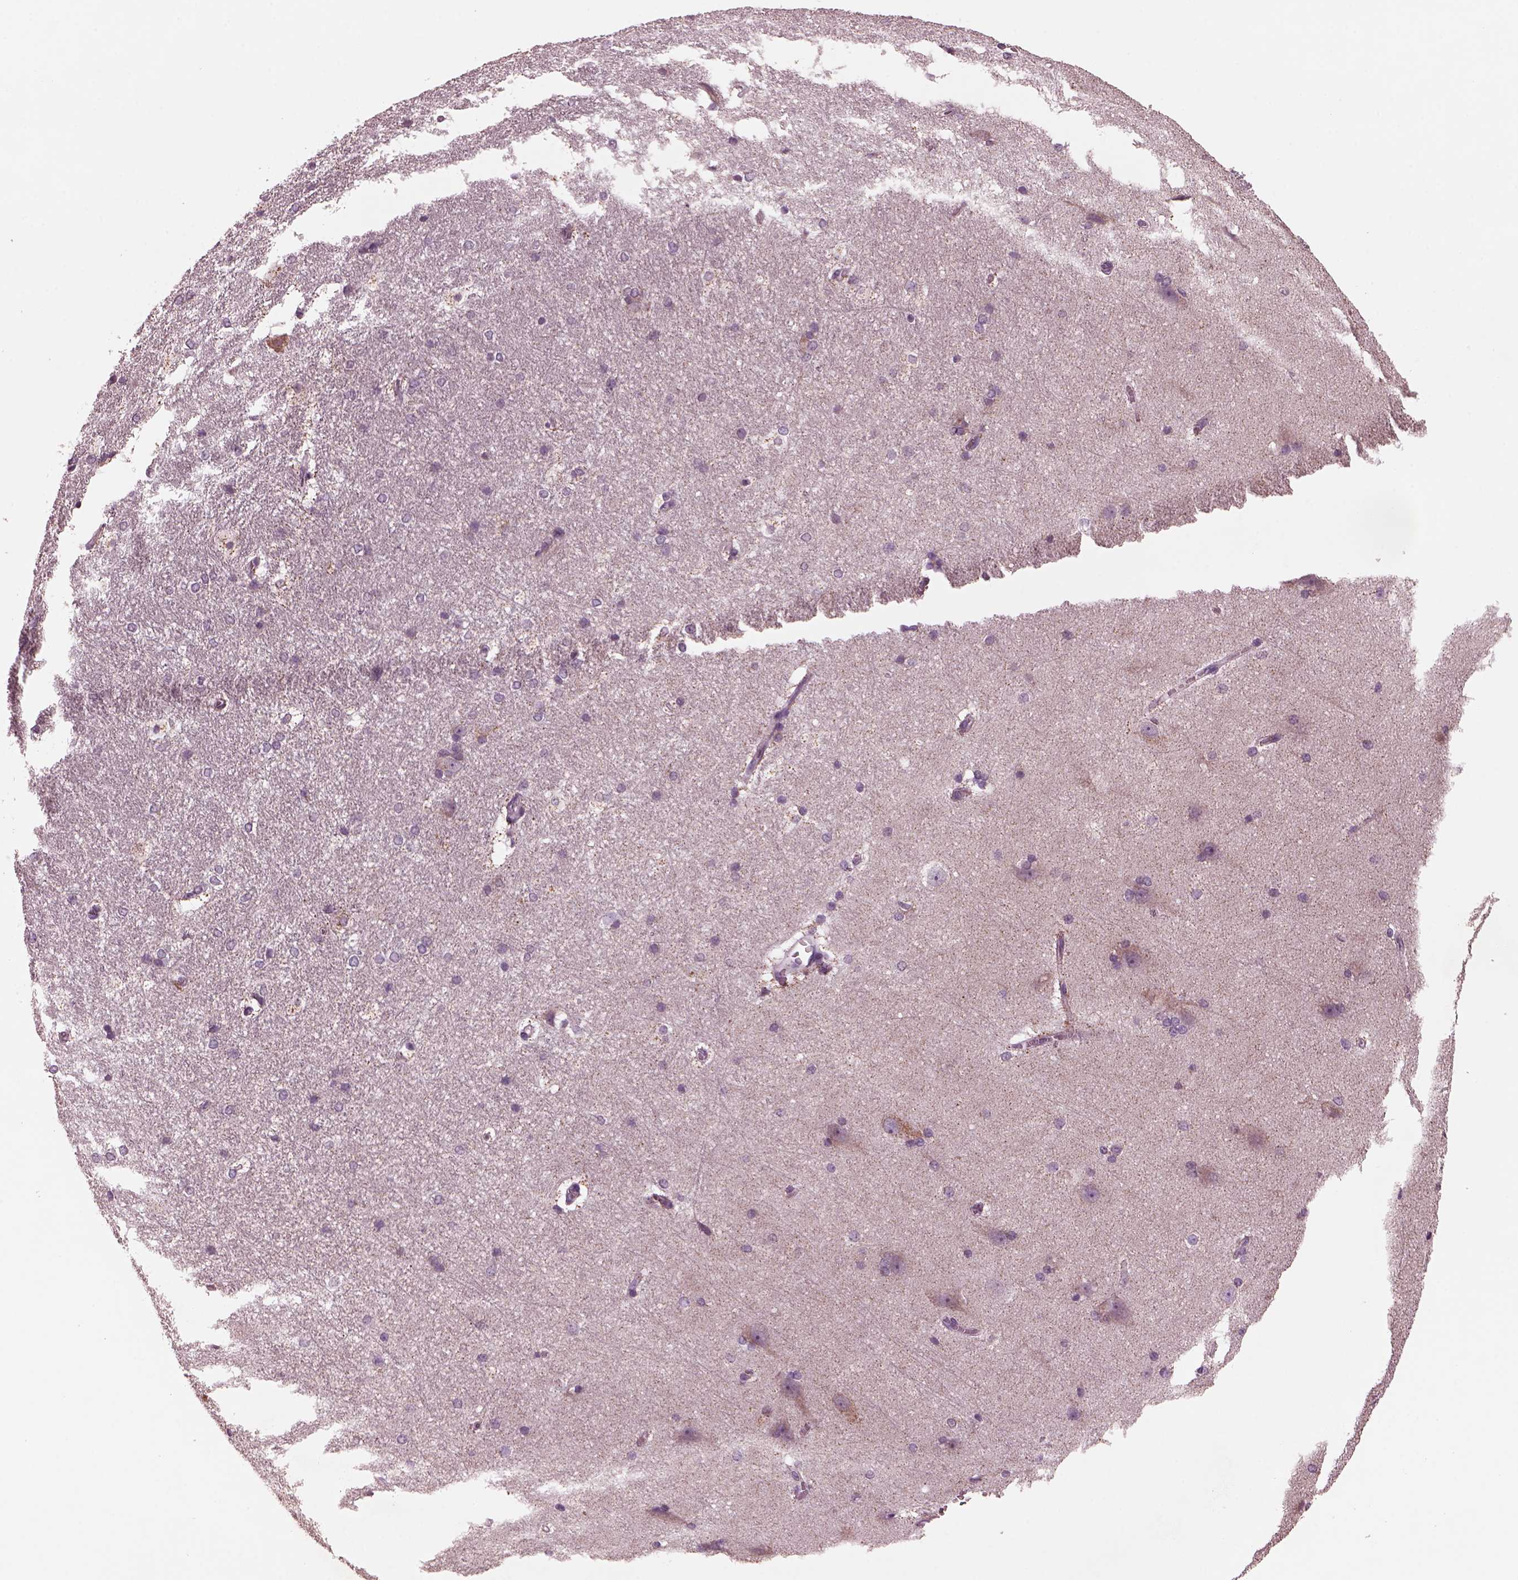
{"staining": {"intensity": "negative", "quantity": "none", "location": "none"}, "tissue": "hippocampus", "cell_type": "Glial cells", "image_type": "normal", "snomed": [{"axis": "morphology", "description": "Normal tissue, NOS"}, {"axis": "topography", "description": "Cerebral cortex"}, {"axis": "topography", "description": "Hippocampus"}], "caption": "Immunohistochemistry (IHC) of unremarkable hippocampus shows no staining in glial cells. The staining was performed using DAB to visualize the protein expression in brown, while the nuclei were stained in blue with hematoxylin (Magnification: 20x).", "gene": "AP4M1", "patient": {"sex": "female", "age": 19}}